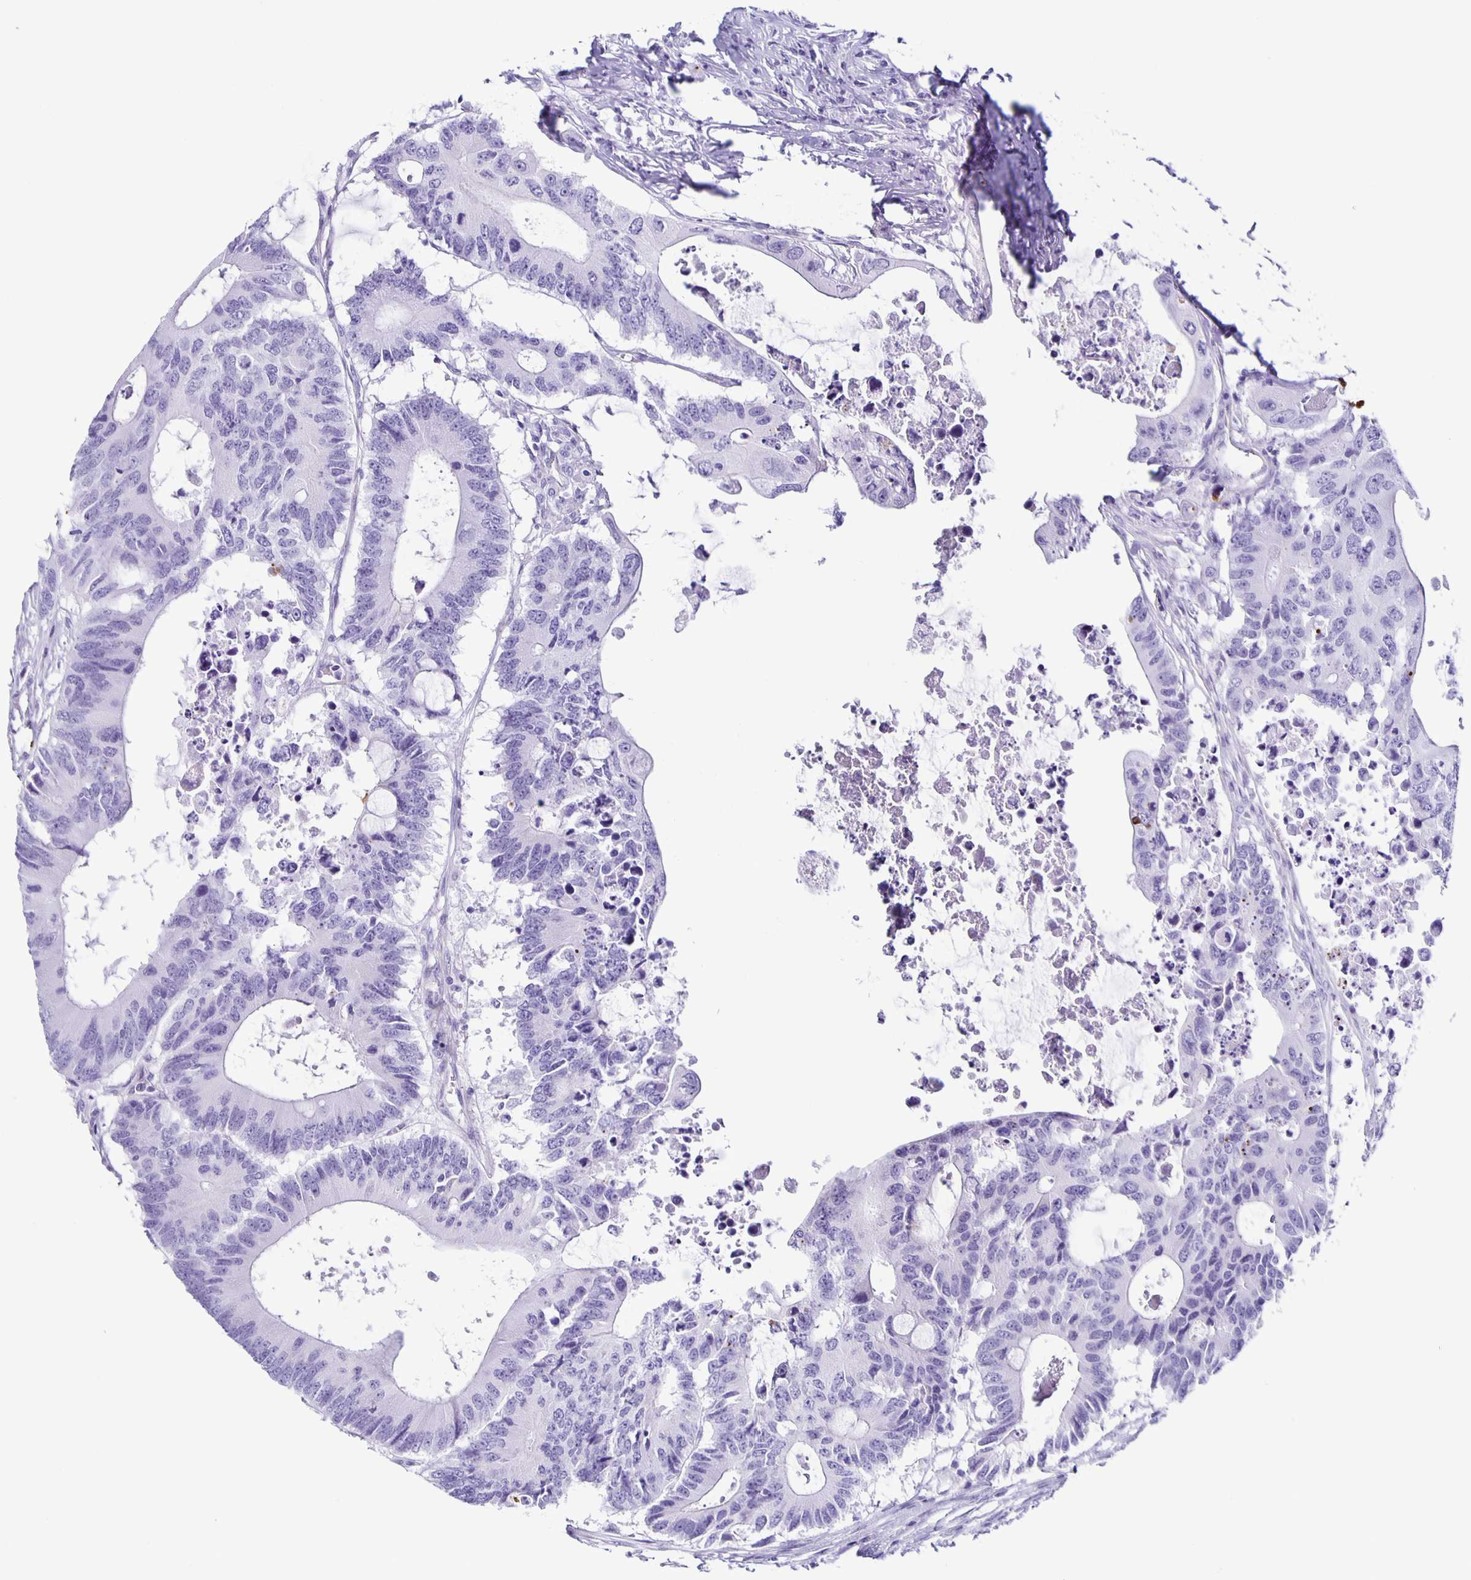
{"staining": {"intensity": "negative", "quantity": "none", "location": "none"}, "tissue": "colorectal cancer", "cell_type": "Tumor cells", "image_type": "cancer", "snomed": [{"axis": "morphology", "description": "Adenocarcinoma, NOS"}, {"axis": "topography", "description": "Colon"}], "caption": "Immunohistochemistry micrograph of neoplastic tissue: adenocarcinoma (colorectal) stained with DAB exhibits no significant protein positivity in tumor cells.", "gene": "AQP6", "patient": {"sex": "male", "age": 71}}